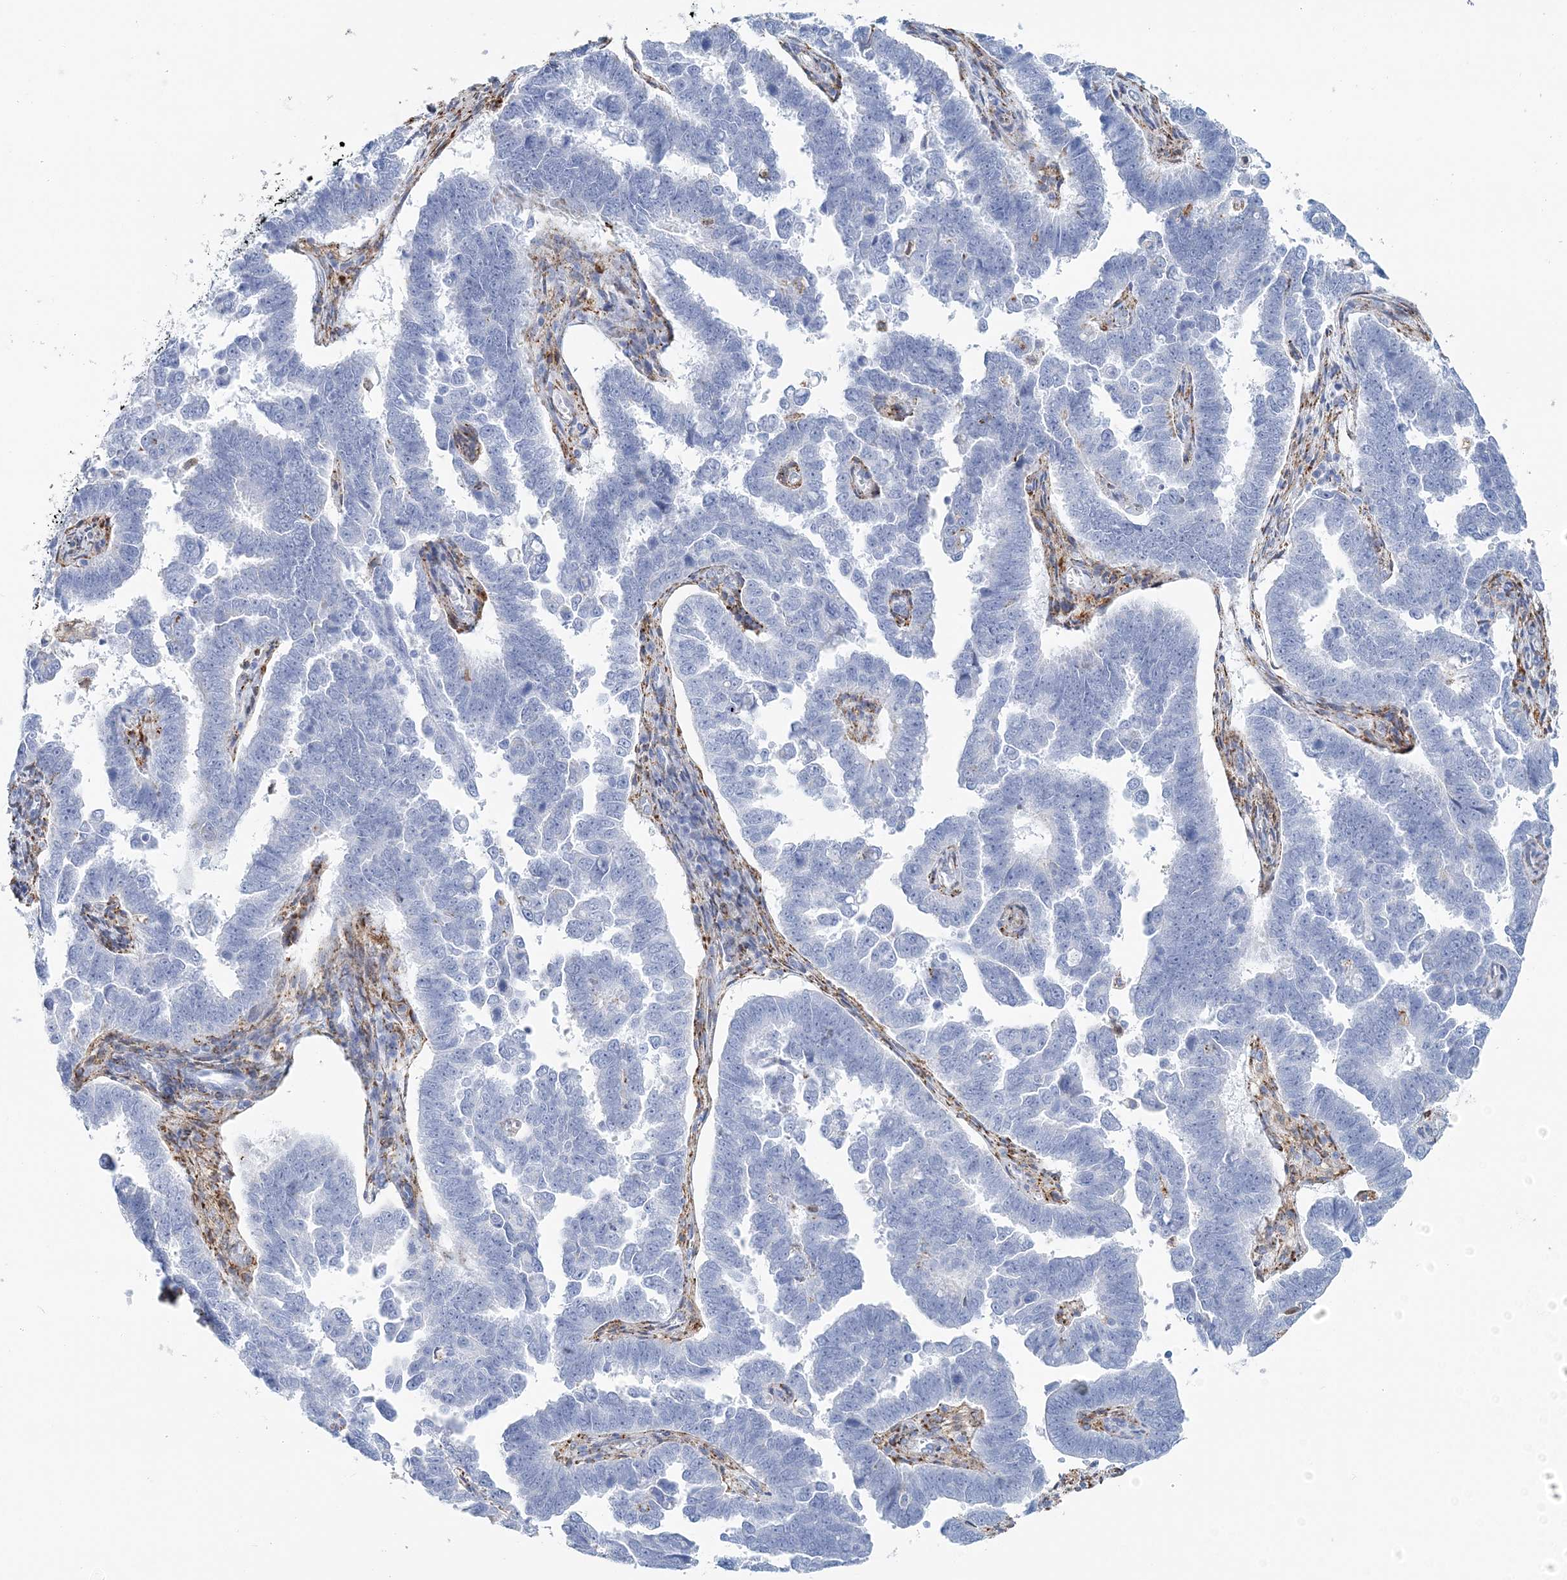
{"staining": {"intensity": "negative", "quantity": "none", "location": "none"}, "tissue": "endometrial cancer", "cell_type": "Tumor cells", "image_type": "cancer", "snomed": [{"axis": "morphology", "description": "Adenocarcinoma, NOS"}, {"axis": "topography", "description": "Endometrium"}], "caption": "Endometrial cancer was stained to show a protein in brown. There is no significant staining in tumor cells.", "gene": "NKX6-1", "patient": {"sex": "female", "age": 75}}